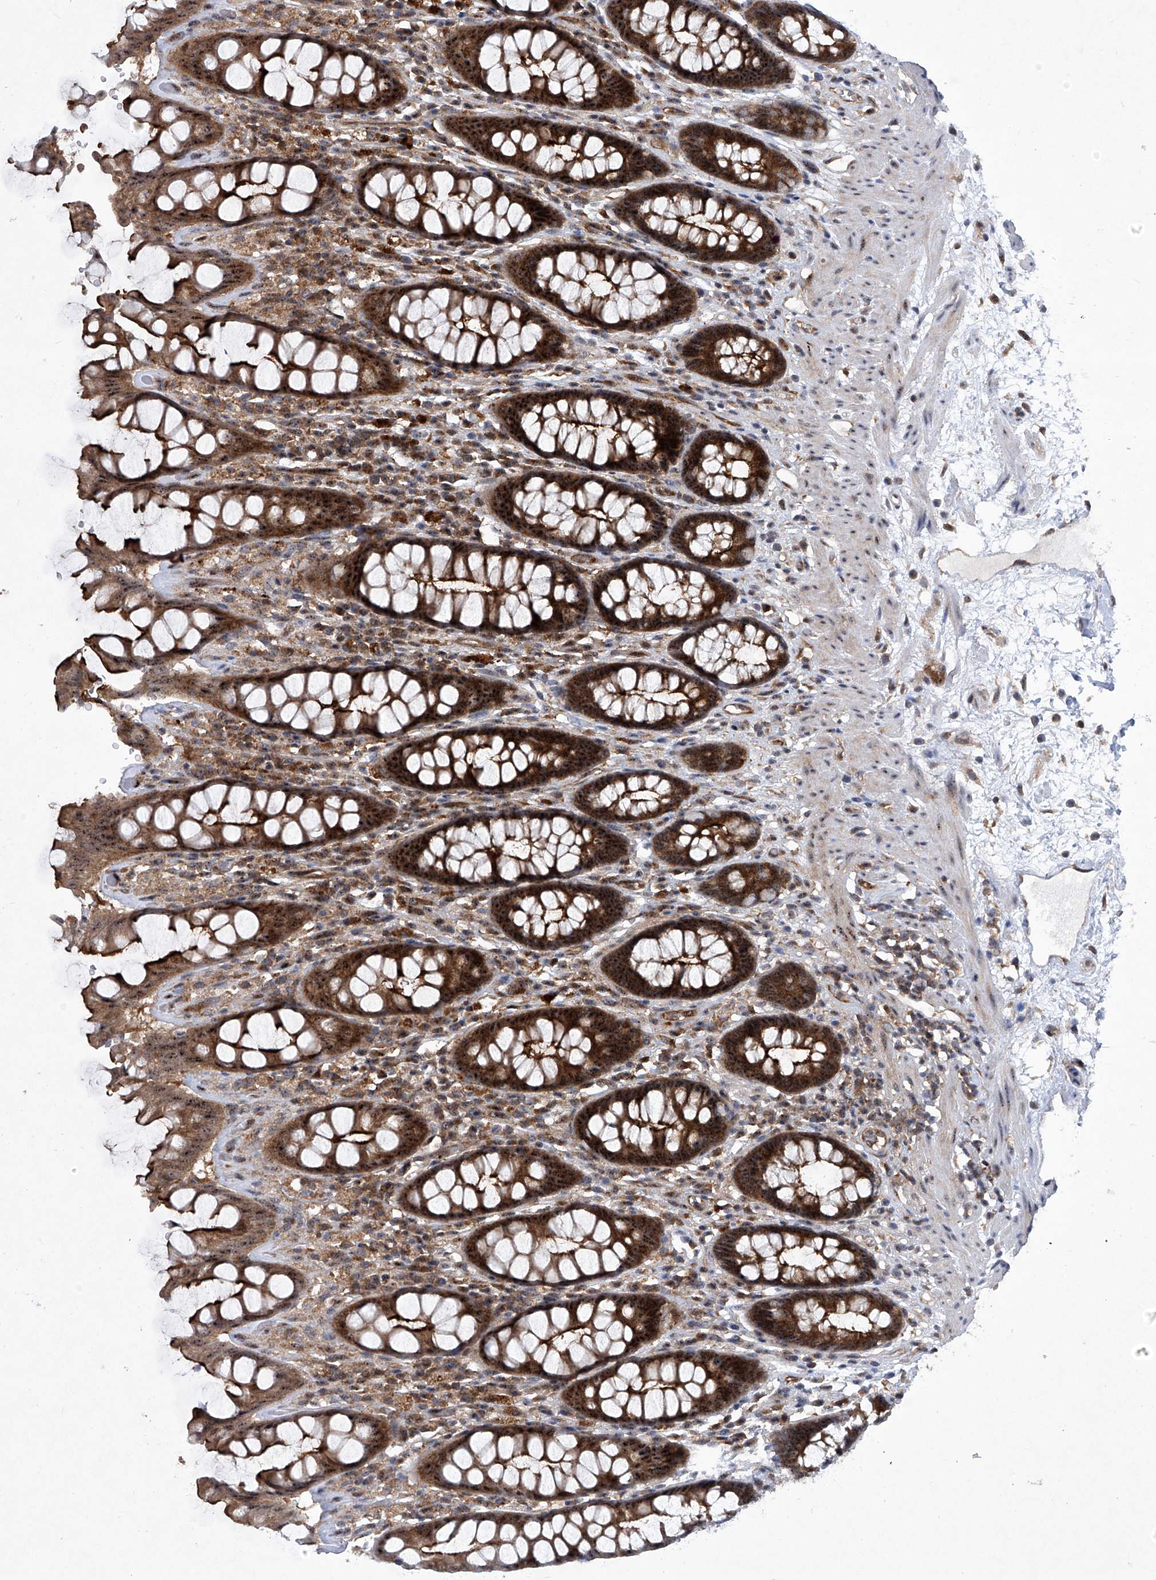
{"staining": {"intensity": "strong", "quantity": "25%-75%", "location": "cytoplasmic/membranous,nuclear"}, "tissue": "rectum", "cell_type": "Glandular cells", "image_type": "normal", "snomed": [{"axis": "morphology", "description": "Normal tissue, NOS"}, {"axis": "topography", "description": "Rectum"}], "caption": "A photomicrograph of rectum stained for a protein reveals strong cytoplasmic/membranous,nuclear brown staining in glandular cells.", "gene": "CISH", "patient": {"sex": "male", "age": 64}}